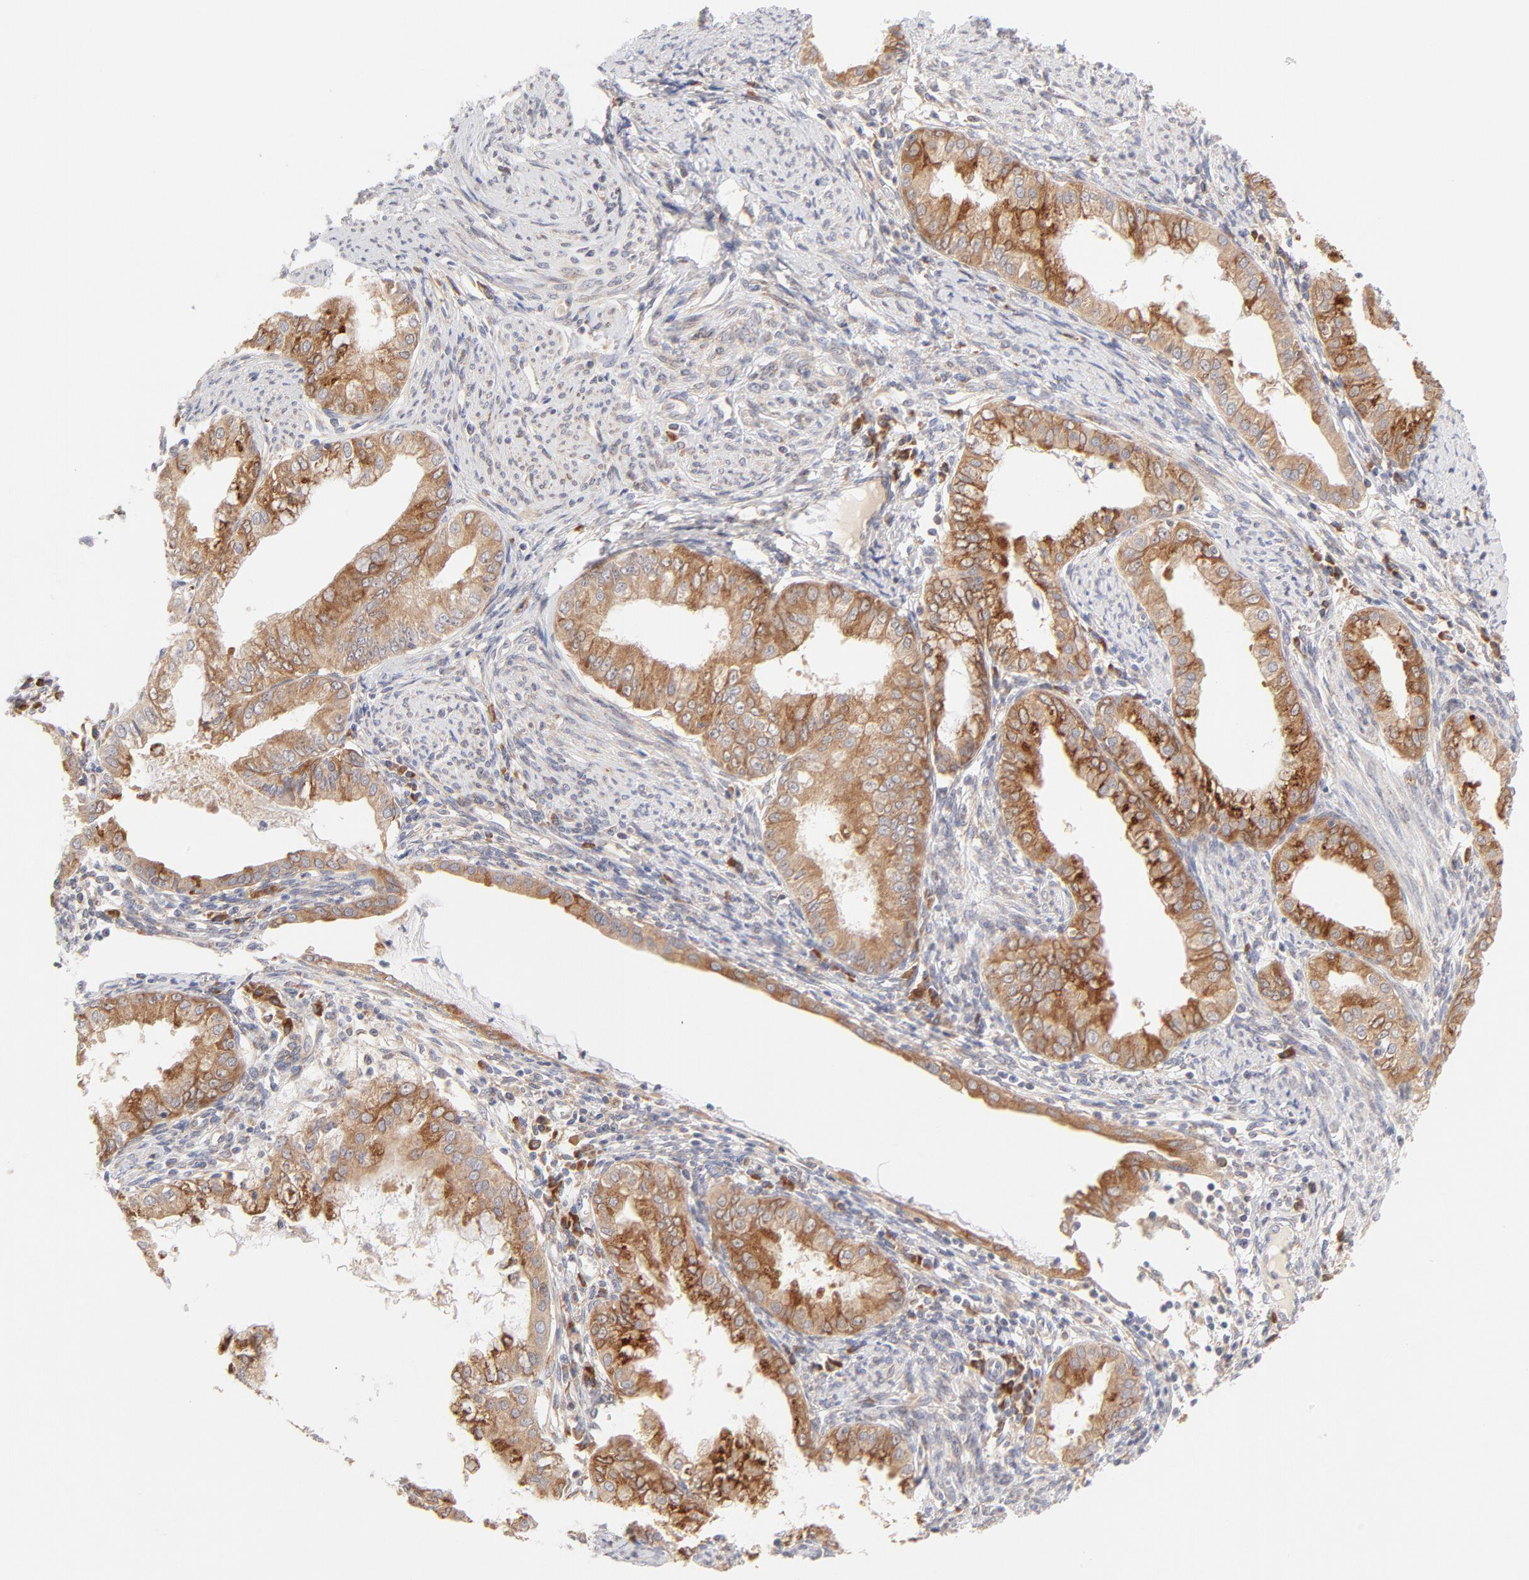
{"staining": {"intensity": "moderate", "quantity": ">75%", "location": "cytoplasmic/membranous"}, "tissue": "endometrial cancer", "cell_type": "Tumor cells", "image_type": "cancer", "snomed": [{"axis": "morphology", "description": "Adenocarcinoma, NOS"}, {"axis": "topography", "description": "Endometrium"}], "caption": "DAB immunohistochemical staining of endometrial cancer shows moderate cytoplasmic/membranous protein expression in about >75% of tumor cells. (DAB (3,3'-diaminobenzidine) IHC, brown staining for protein, blue staining for nuclei).", "gene": "RPS6KA1", "patient": {"sex": "female", "age": 76}}